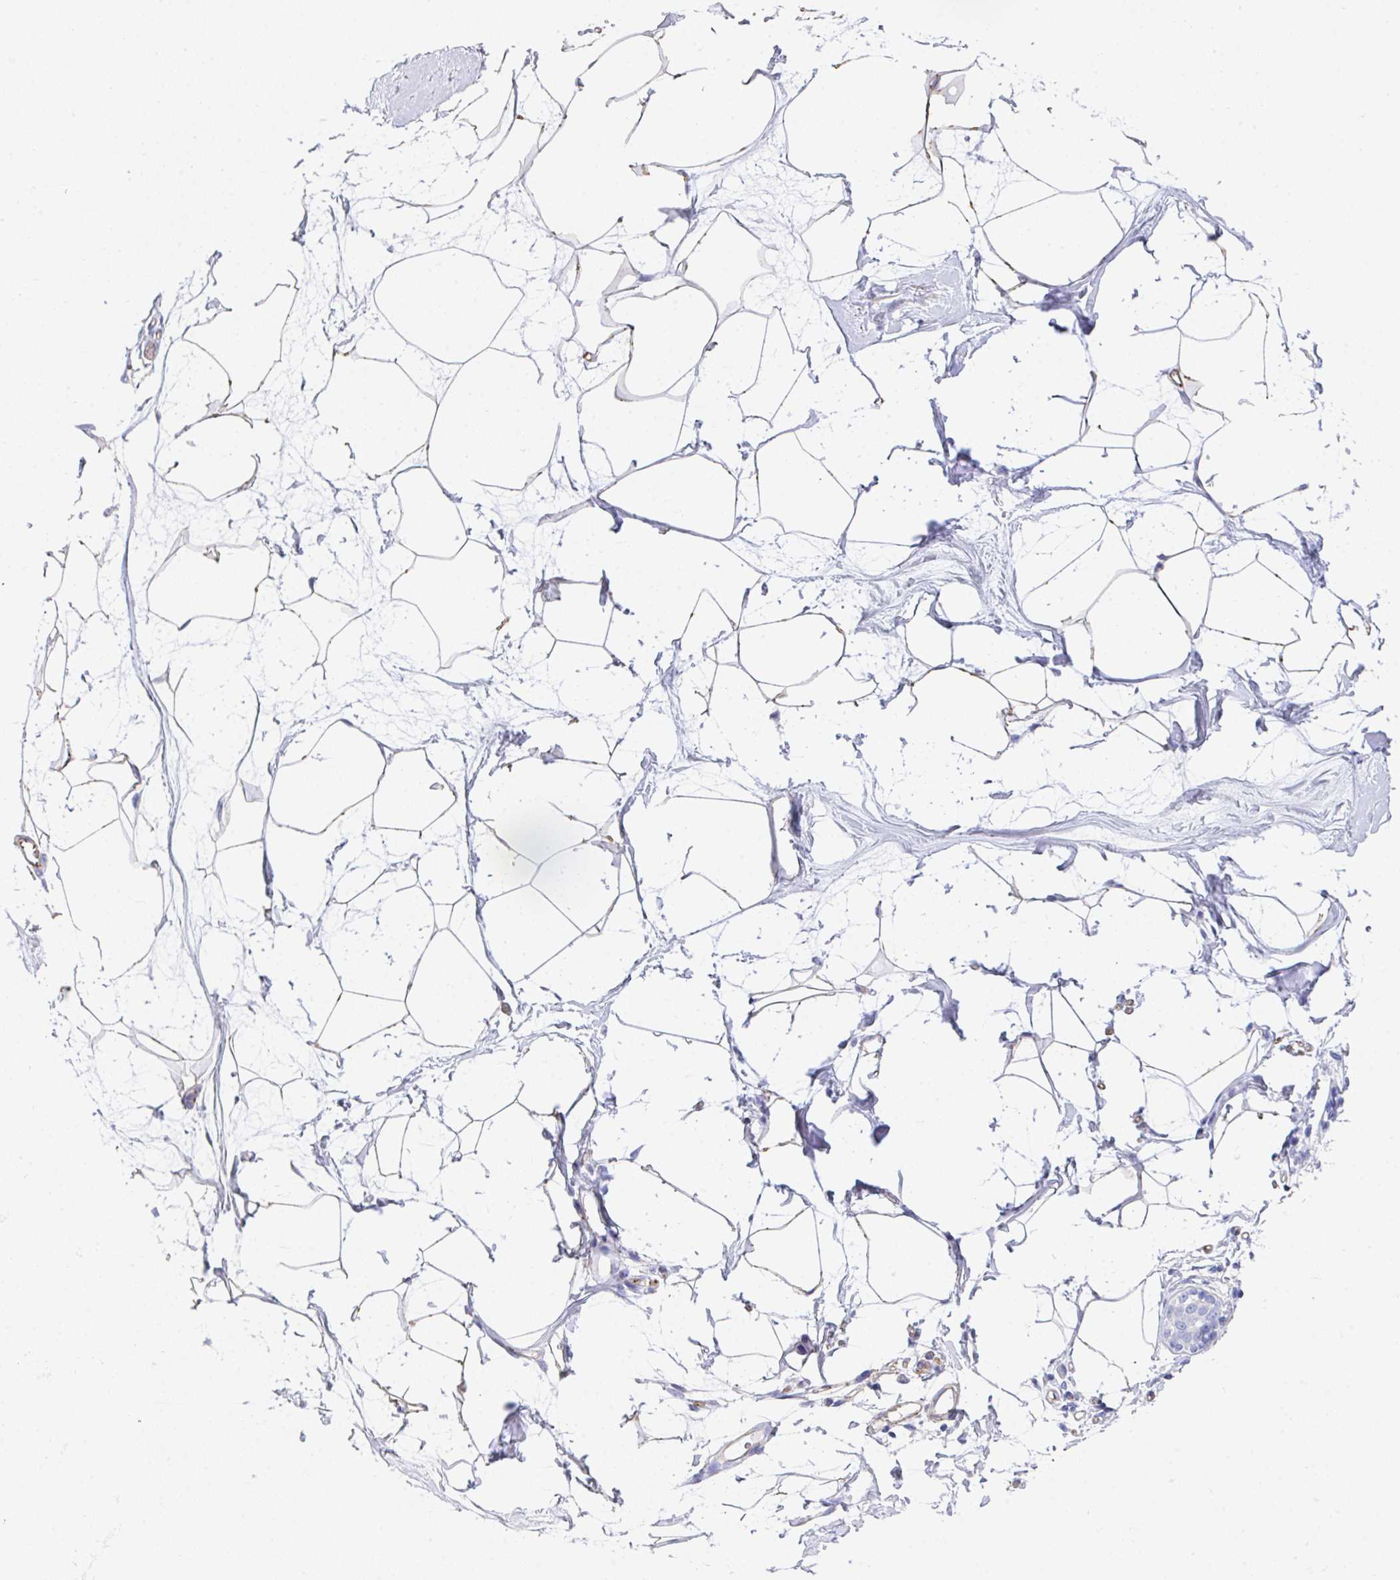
{"staining": {"intensity": "negative", "quantity": "none", "location": "none"}, "tissue": "breast", "cell_type": "Adipocytes", "image_type": "normal", "snomed": [{"axis": "morphology", "description": "Normal tissue, NOS"}, {"axis": "topography", "description": "Breast"}], "caption": "An IHC histopathology image of unremarkable breast is shown. There is no staining in adipocytes of breast.", "gene": "TNFAIP8", "patient": {"sex": "female", "age": 45}}